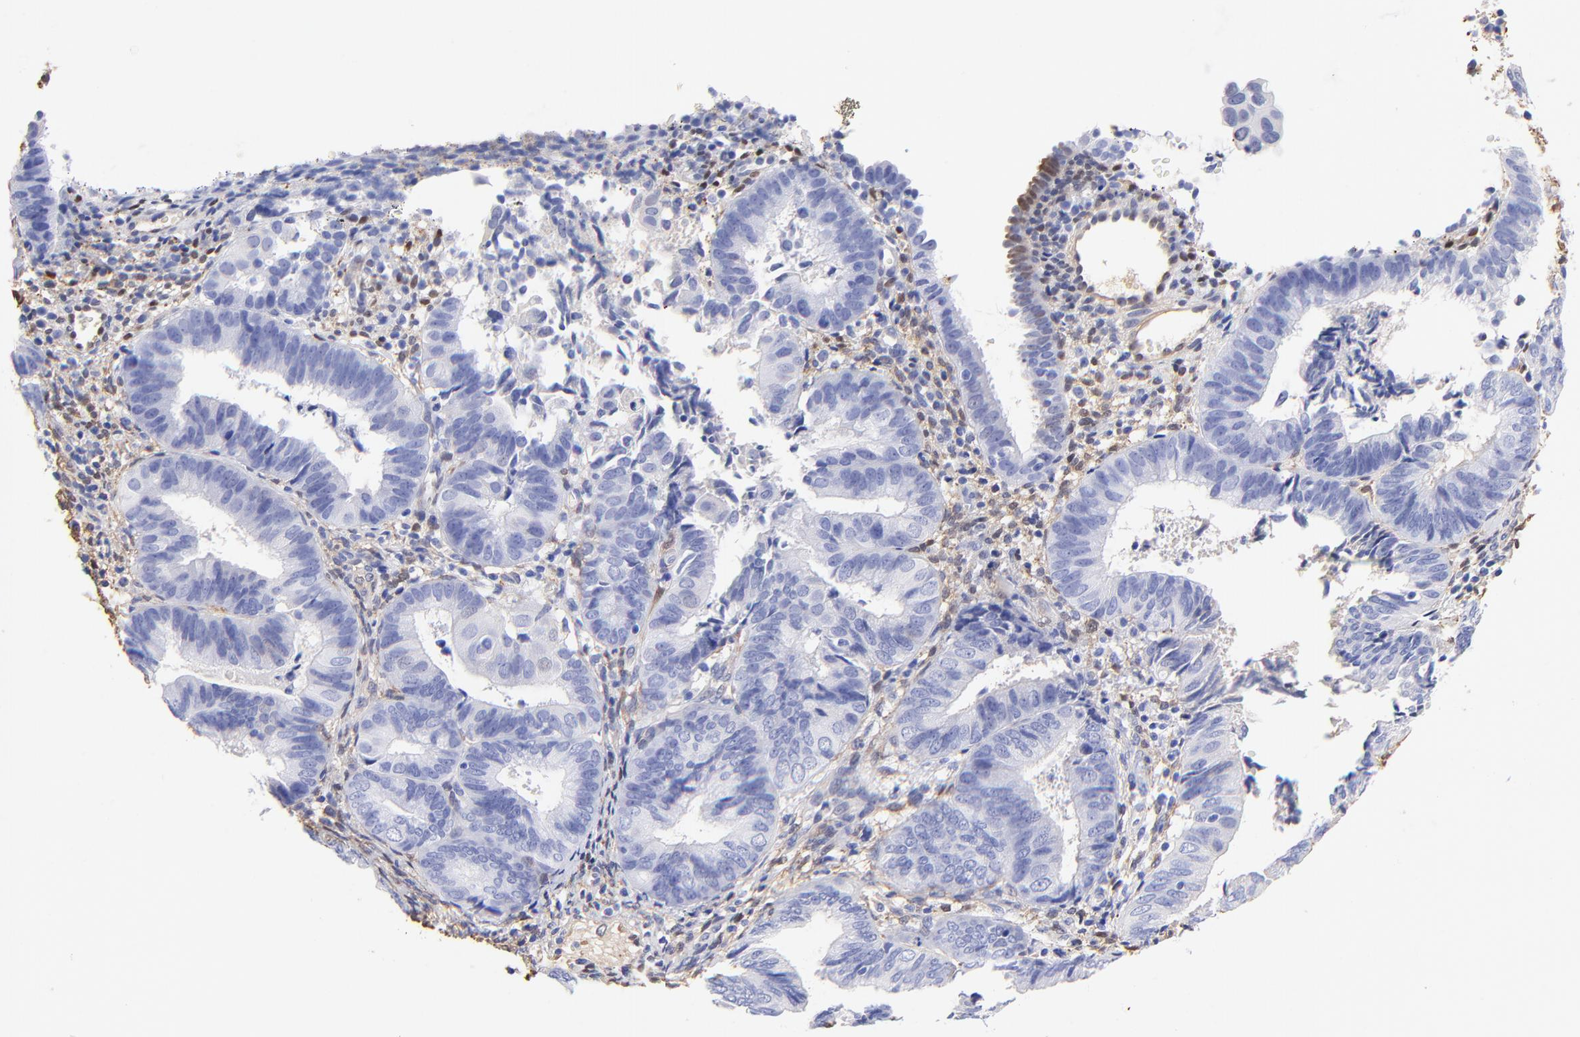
{"staining": {"intensity": "moderate", "quantity": "<25%", "location": "cytoplasmic/membranous"}, "tissue": "endometrial cancer", "cell_type": "Tumor cells", "image_type": "cancer", "snomed": [{"axis": "morphology", "description": "Adenocarcinoma, NOS"}, {"axis": "topography", "description": "Endometrium"}], "caption": "Human adenocarcinoma (endometrial) stained with a brown dye demonstrates moderate cytoplasmic/membranous positive positivity in about <25% of tumor cells.", "gene": "ALDH1A1", "patient": {"sex": "female", "age": 63}}